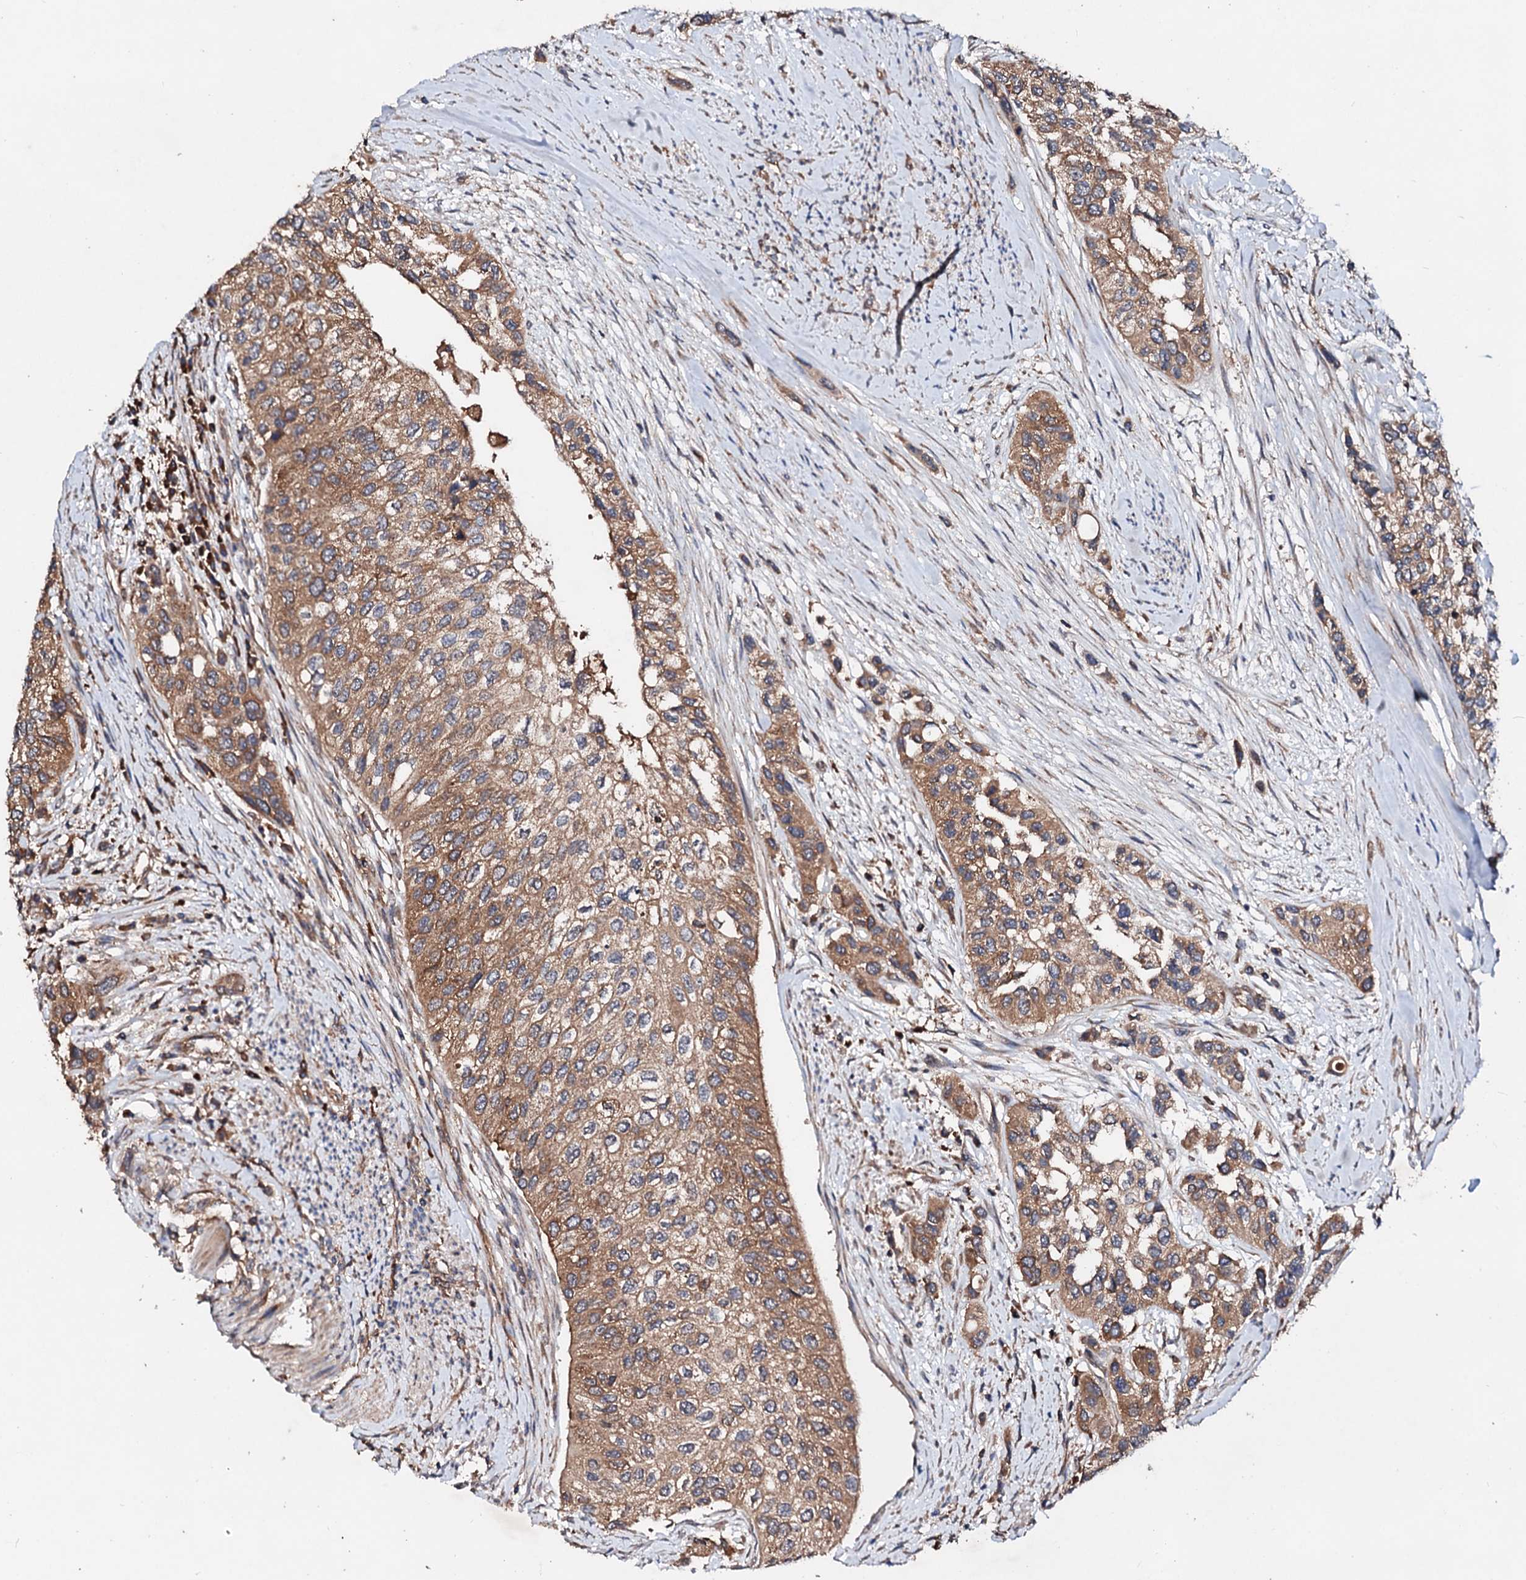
{"staining": {"intensity": "moderate", "quantity": ">75%", "location": "cytoplasmic/membranous"}, "tissue": "urothelial cancer", "cell_type": "Tumor cells", "image_type": "cancer", "snomed": [{"axis": "morphology", "description": "Normal tissue, NOS"}, {"axis": "morphology", "description": "Urothelial carcinoma, High grade"}, {"axis": "topography", "description": "Vascular tissue"}, {"axis": "topography", "description": "Urinary bladder"}], "caption": "Immunohistochemical staining of human urothelial cancer exhibits medium levels of moderate cytoplasmic/membranous staining in about >75% of tumor cells. The staining is performed using DAB brown chromogen to label protein expression. The nuclei are counter-stained blue using hematoxylin.", "gene": "EXTL1", "patient": {"sex": "female", "age": 56}}